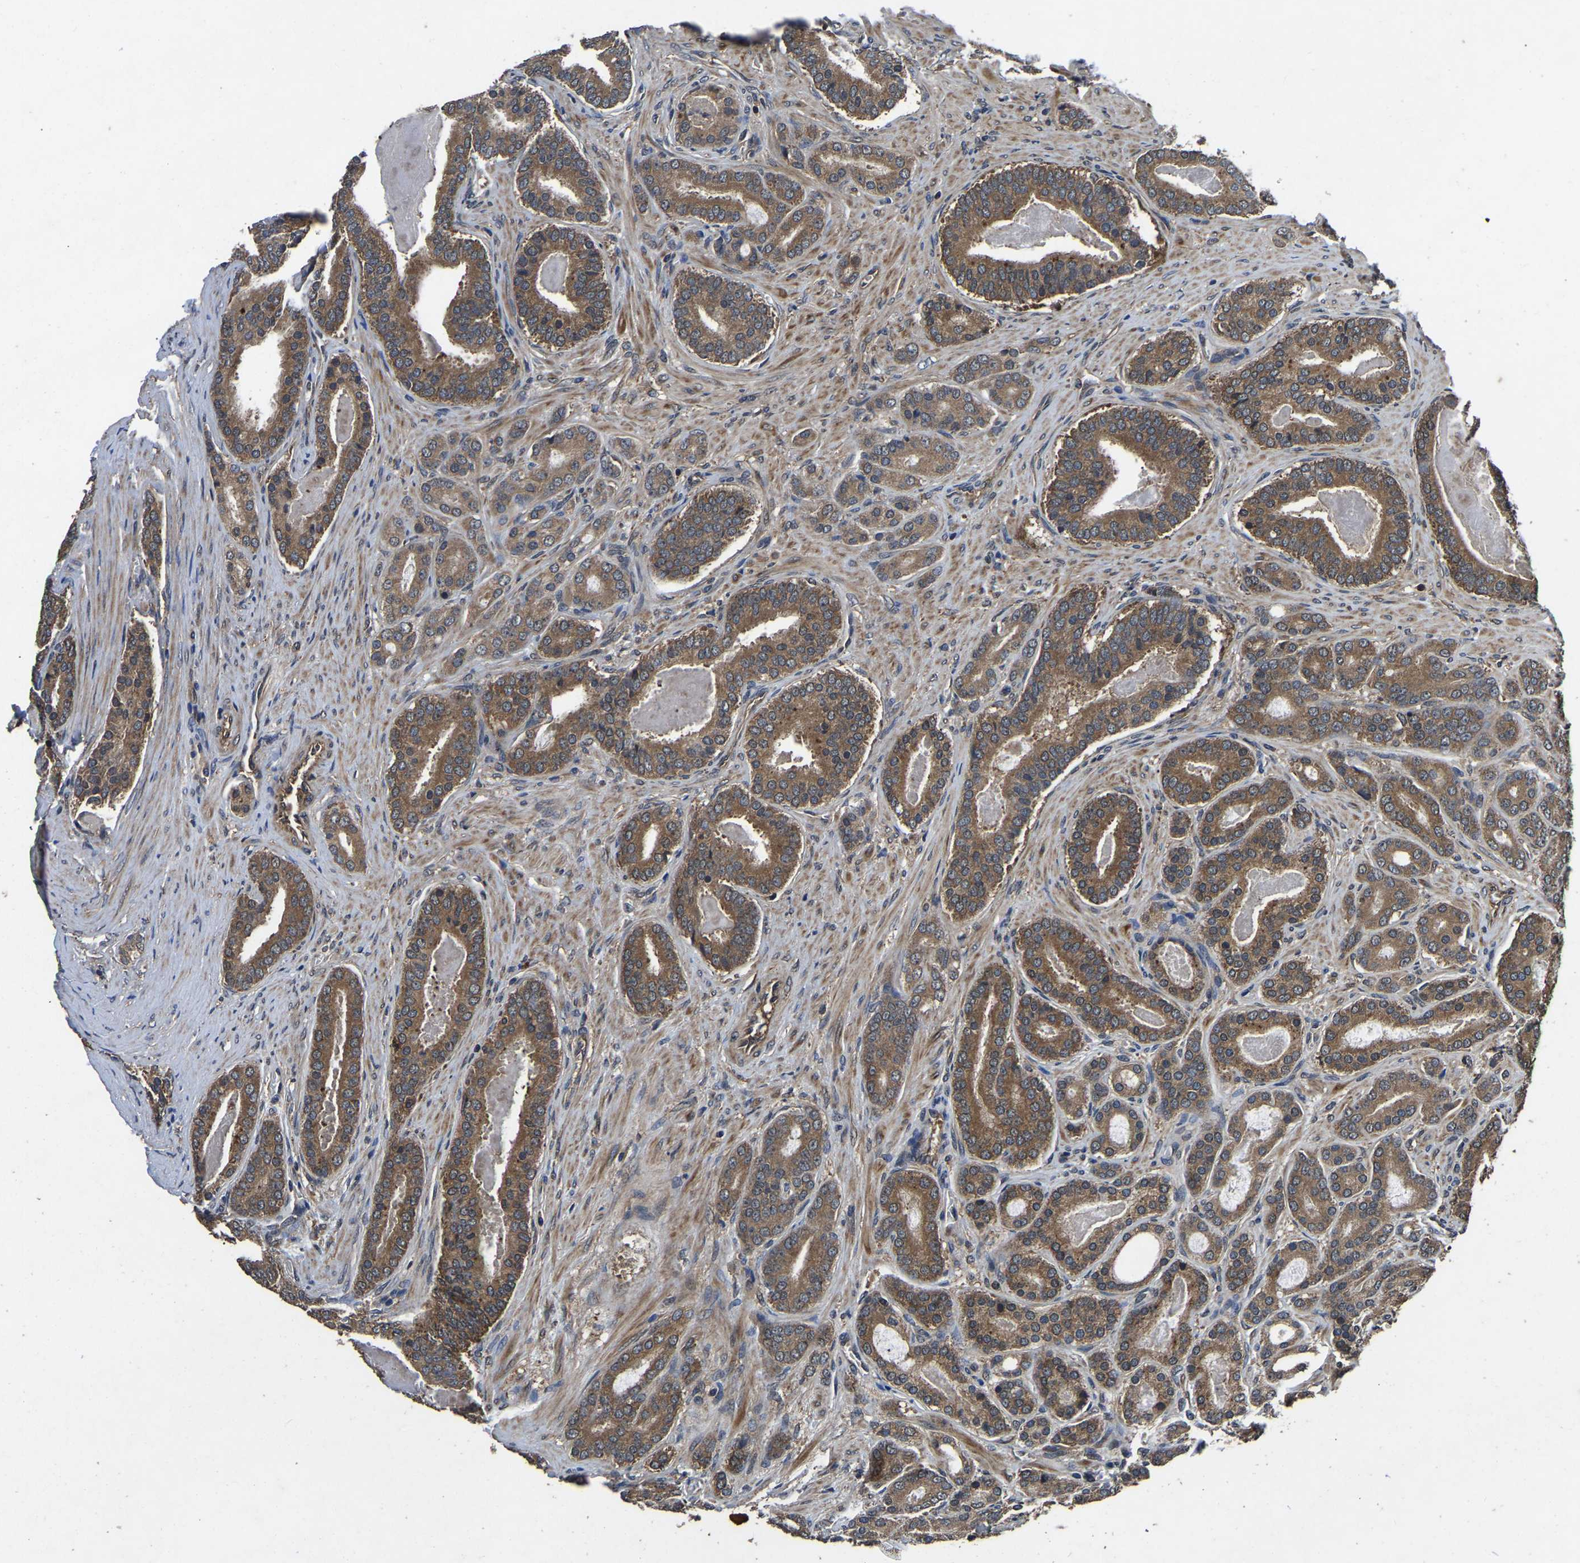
{"staining": {"intensity": "moderate", "quantity": ">75%", "location": "cytoplasmic/membranous"}, "tissue": "prostate cancer", "cell_type": "Tumor cells", "image_type": "cancer", "snomed": [{"axis": "morphology", "description": "Adenocarcinoma, High grade"}, {"axis": "topography", "description": "Prostate"}], "caption": "Prostate adenocarcinoma (high-grade) stained with a brown dye displays moderate cytoplasmic/membranous positive staining in approximately >75% of tumor cells.", "gene": "CRYZL1", "patient": {"sex": "male", "age": 60}}